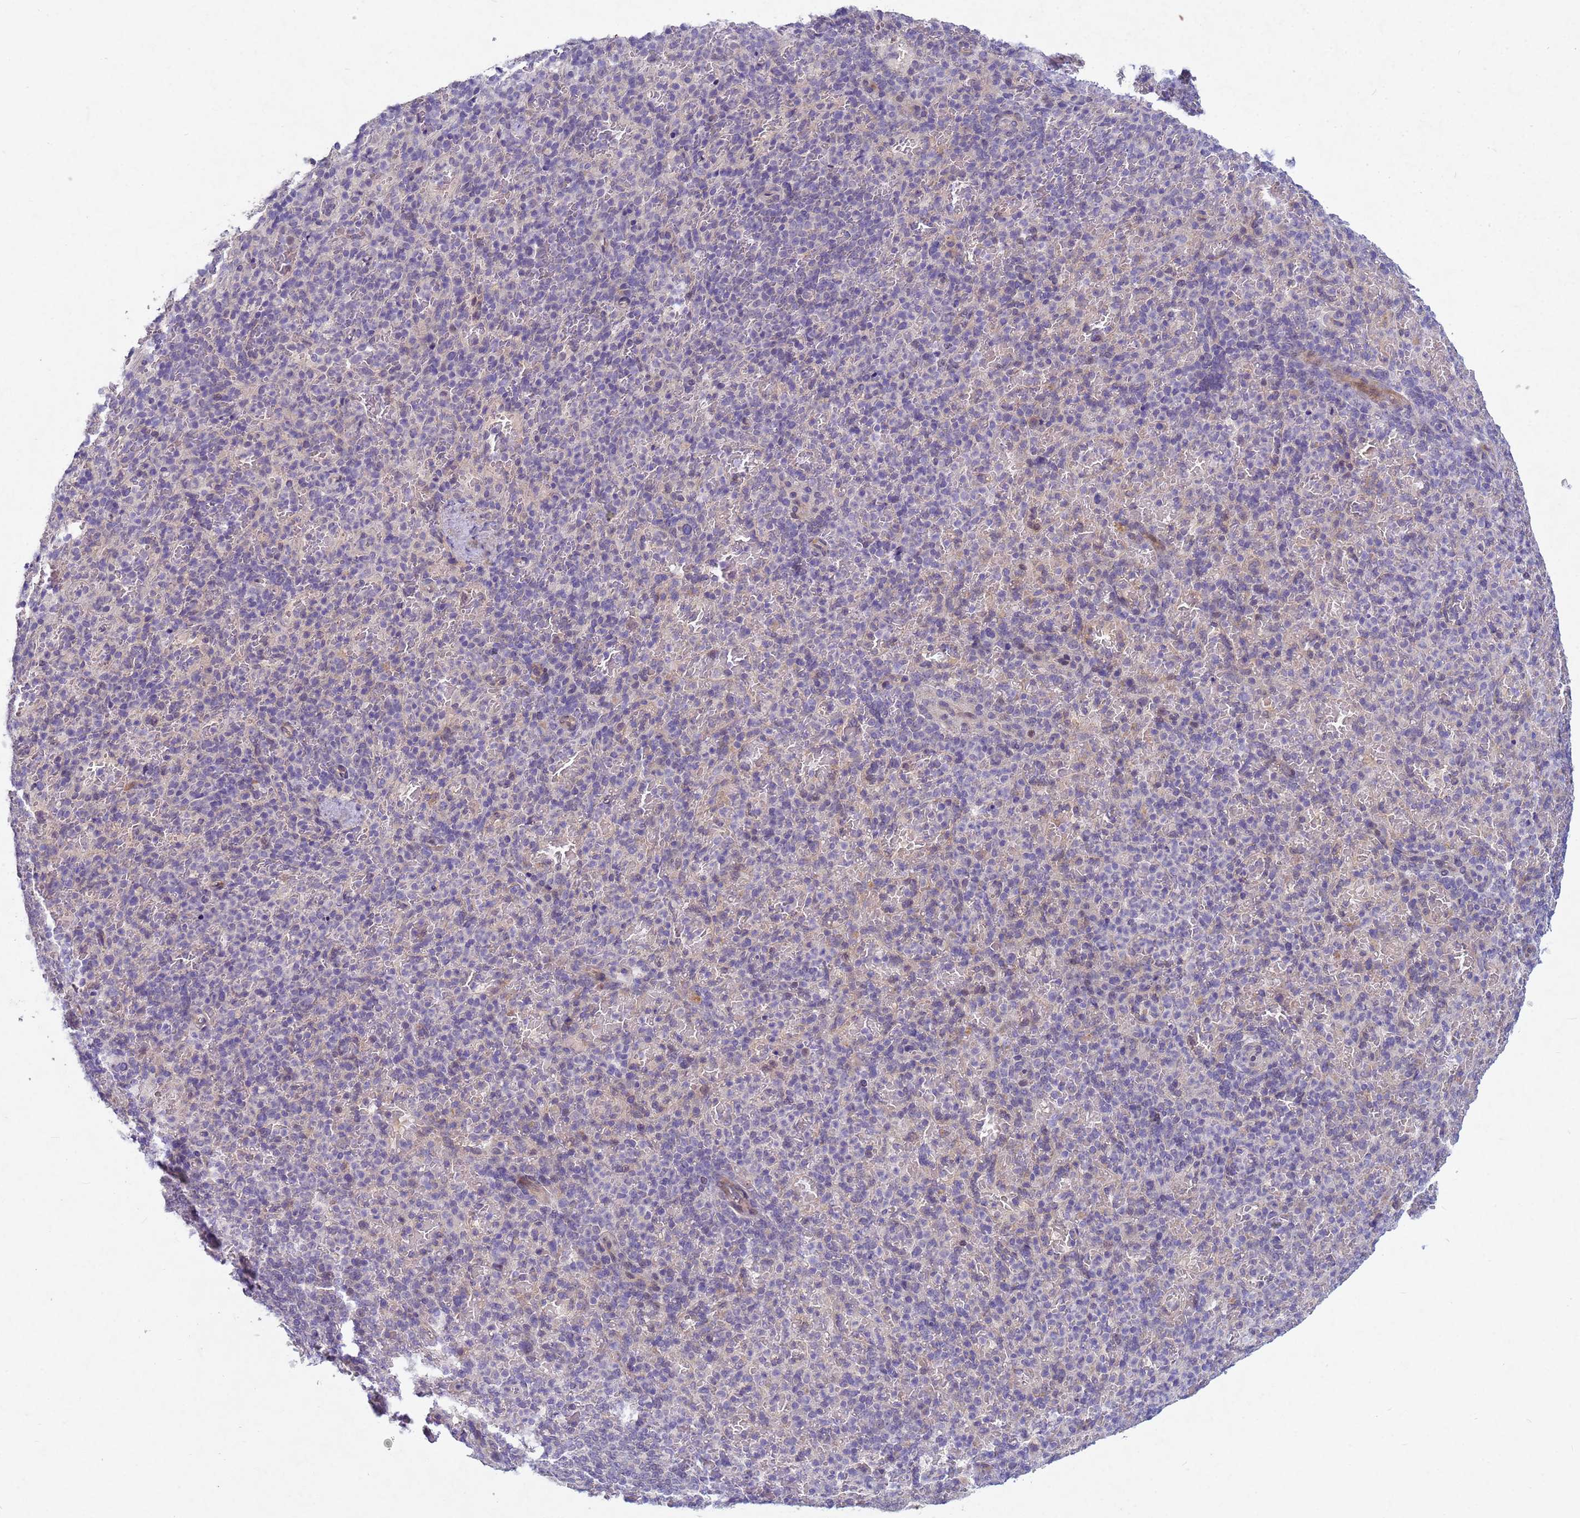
{"staining": {"intensity": "negative", "quantity": "none", "location": "none"}, "tissue": "spleen", "cell_type": "Cells in red pulp", "image_type": "normal", "snomed": [{"axis": "morphology", "description": "Normal tissue, NOS"}, {"axis": "topography", "description": "Spleen"}], "caption": "The photomicrograph shows no significant positivity in cells in red pulp of spleen. (Stains: DAB (3,3'-diaminobenzidine) IHC with hematoxylin counter stain, Microscopy: brightfield microscopy at high magnification).", "gene": "TNPO2", "patient": {"sex": "female", "age": 74}}